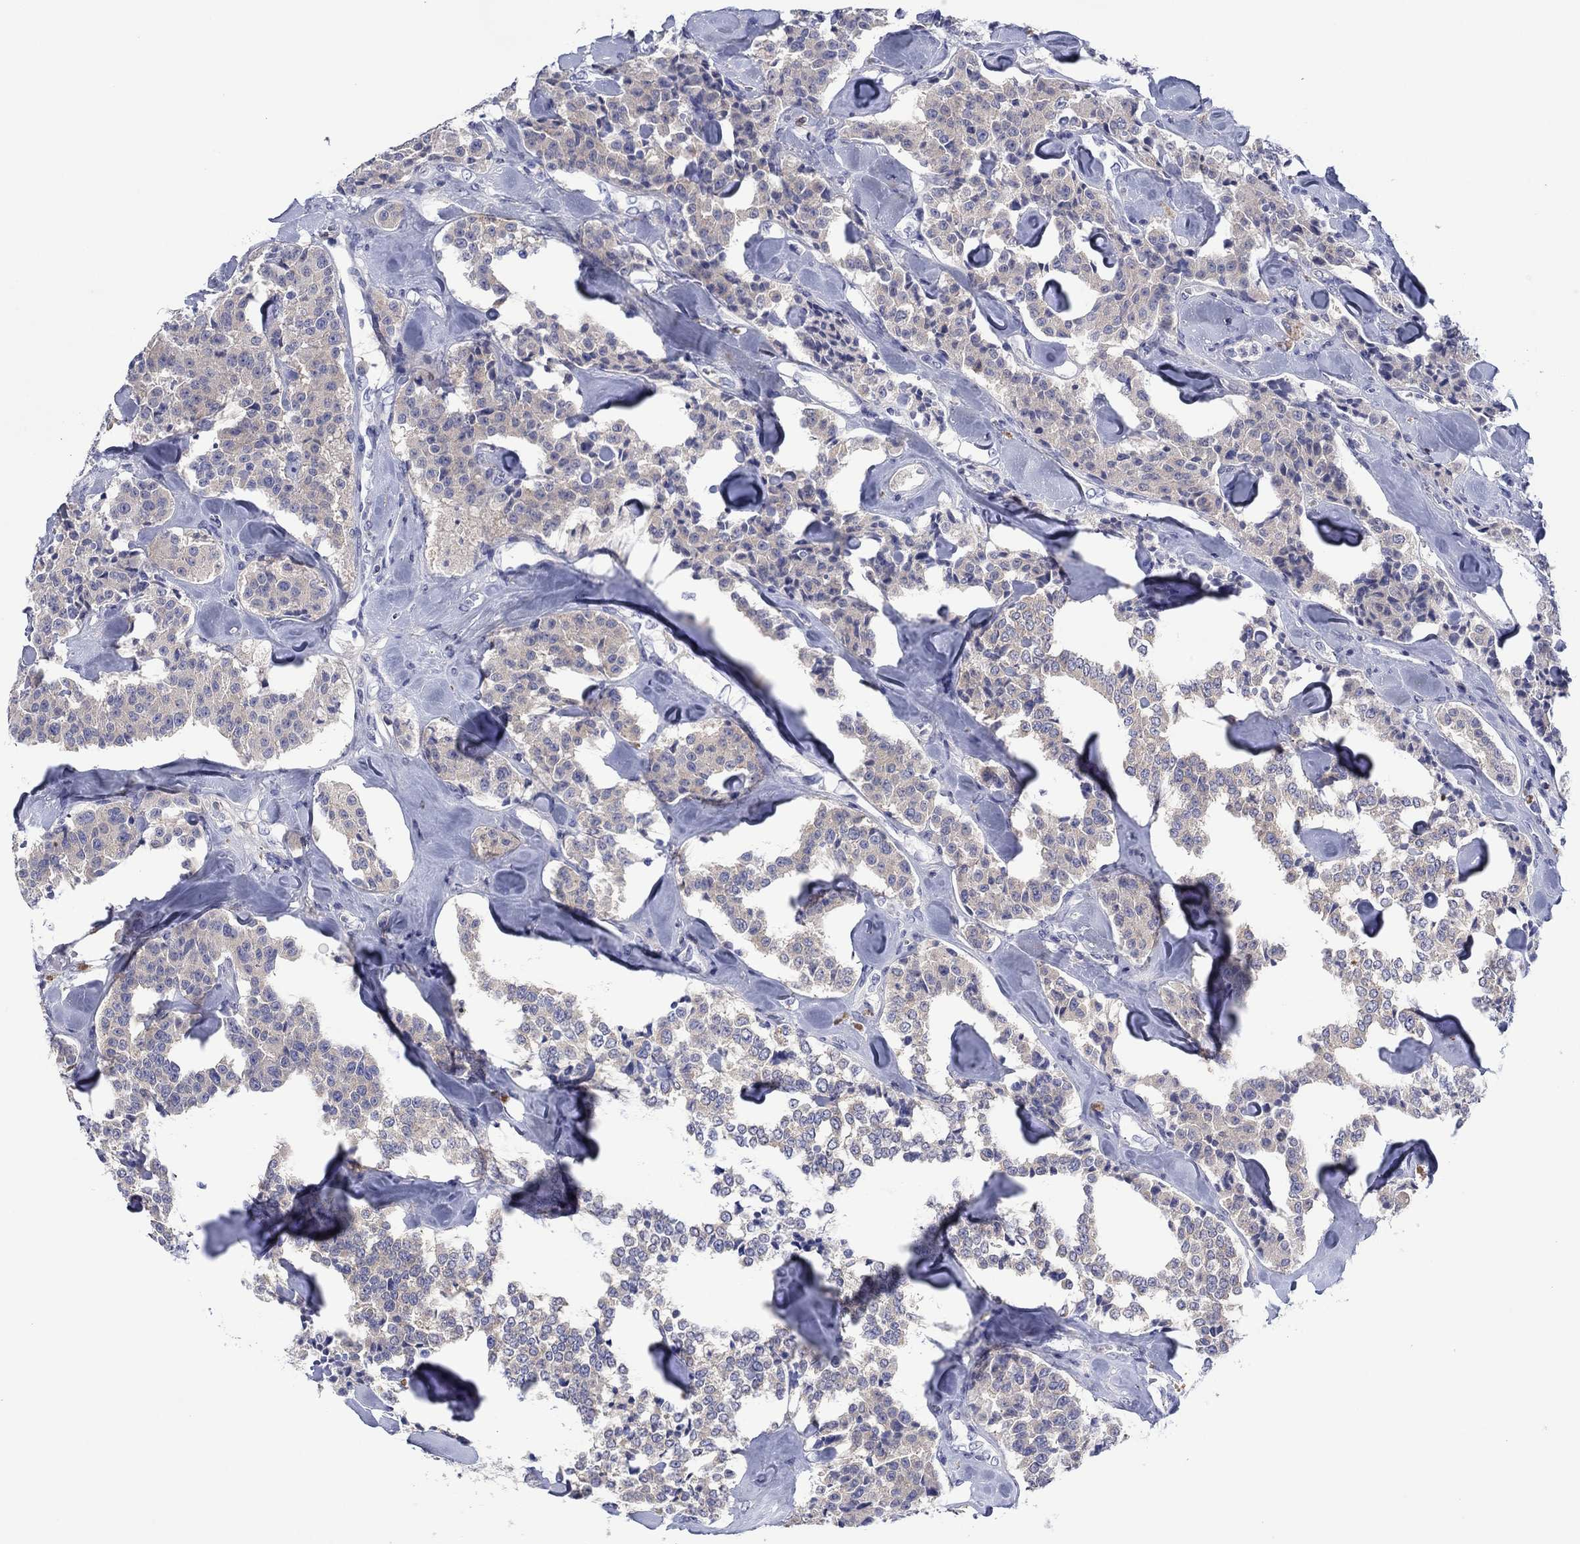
{"staining": {"intensity": "weak", "quantity": "25%-75%", "location": "cytoplasmic/membranous"}, "tissue": "carcinoid", "cell_type": "Tumor cells", "image_type": "cancer", "snomed": [{"axis": "morphology", "description": "Carcinoid, malignant, NOS"}, {"axis": "topography", "description": "Pancreas"}], "caption": "Weak cytoplasmic/membranous staining is identified in approximately 25%-75% of tumor cells in carcinoid.", "gene": "HDC", "patient": {"sex": "male", "age": 41}}